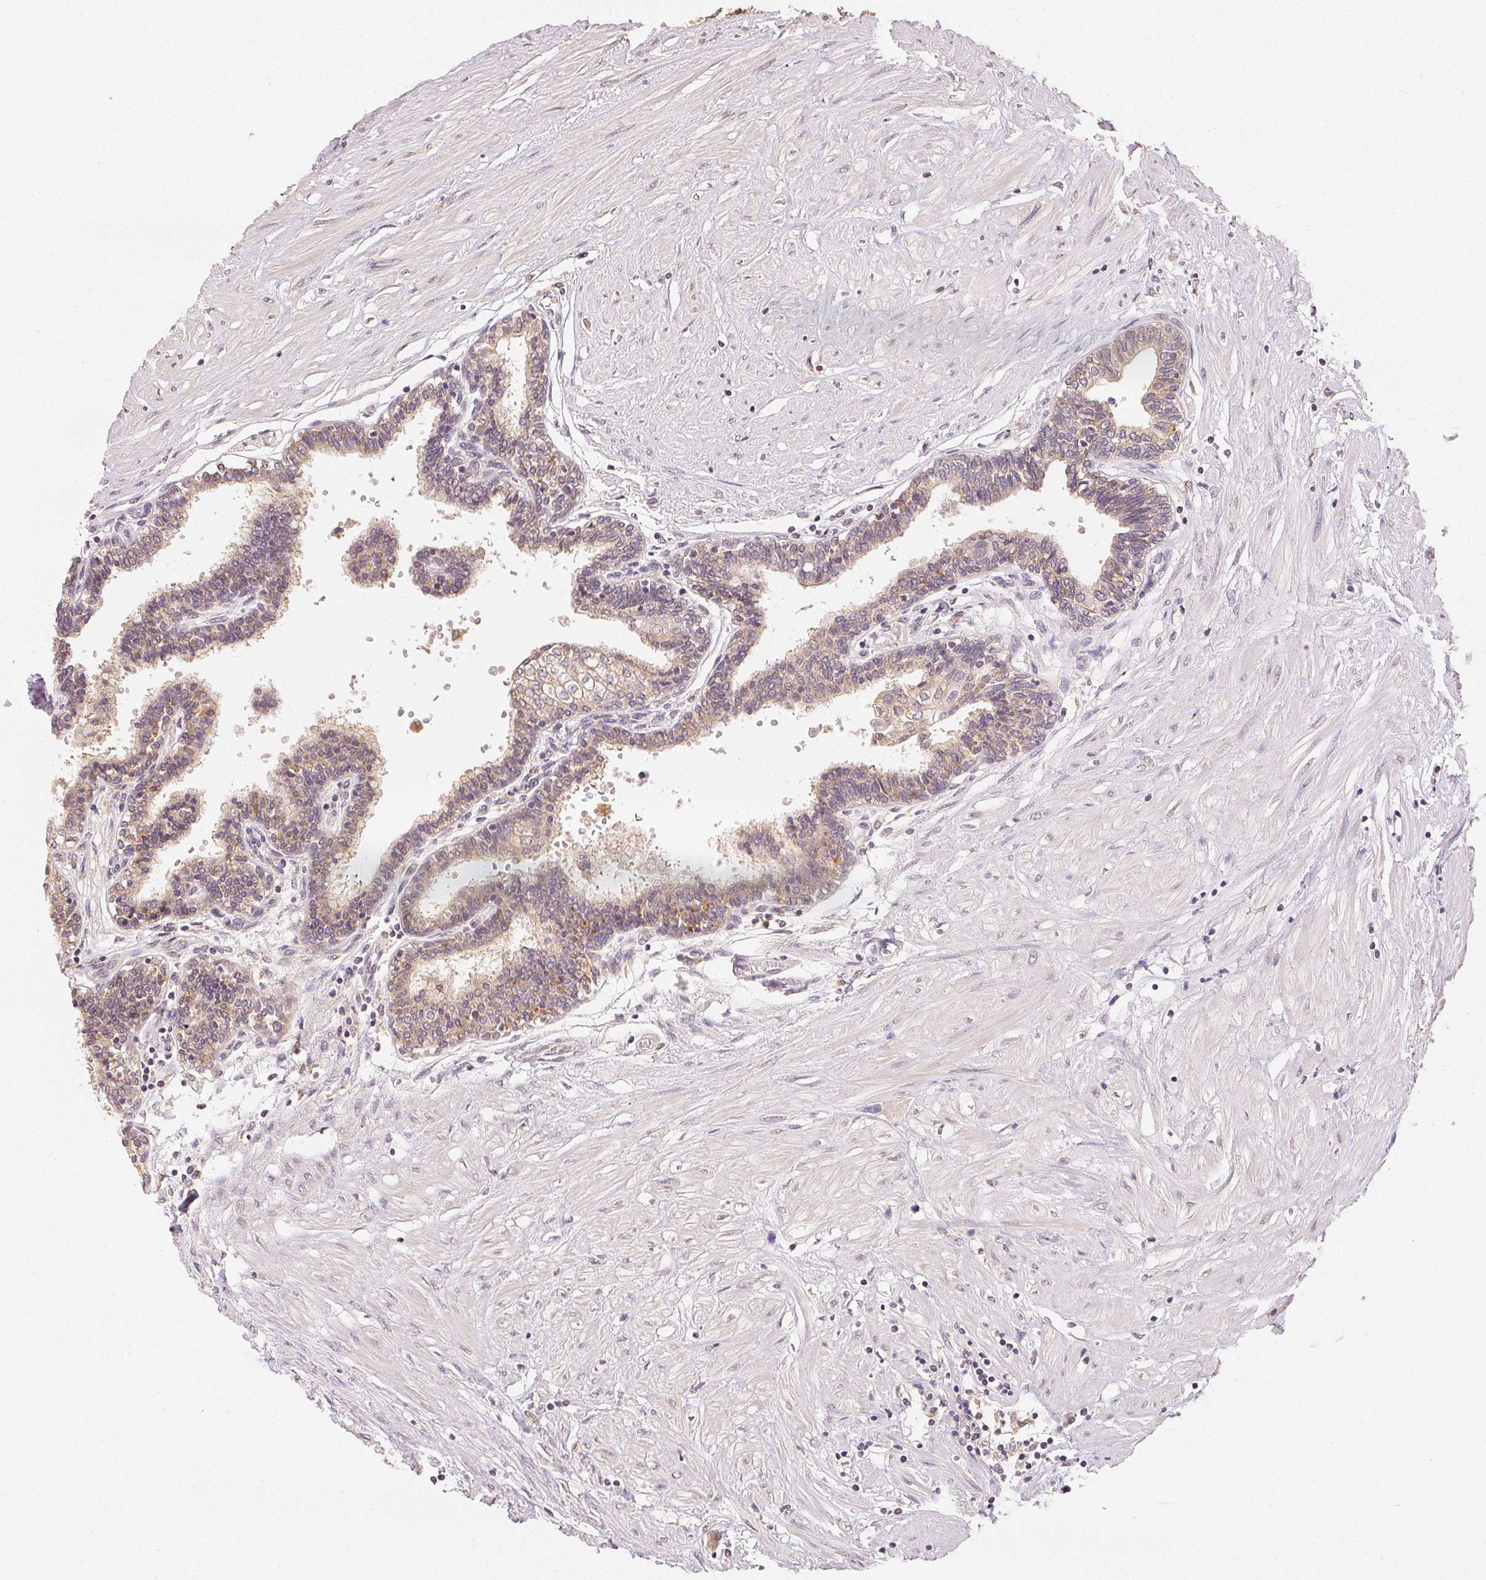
{"staining": {"intensity": "weak", "quantity": ">75%", "location": "cytoplasmic/membranous"}, "tissue": "prostate", "cell_type": "Glandular cells", "image_type": "normal", "snomed": [{"axis": "morphology", "description": "Normal tissue, NOS"}, {"axis": "topography", "description": "Prostate"}], "caption": "An immunohistochemistry (IHC) image of unremarkable tissue is shown. Protein staining in brown shows weak cytoplasmic/membranous positivity in prostate within glandular cells.", "gene": "SEZ6L2", "patient": {"sex": "male", "age": 55}}